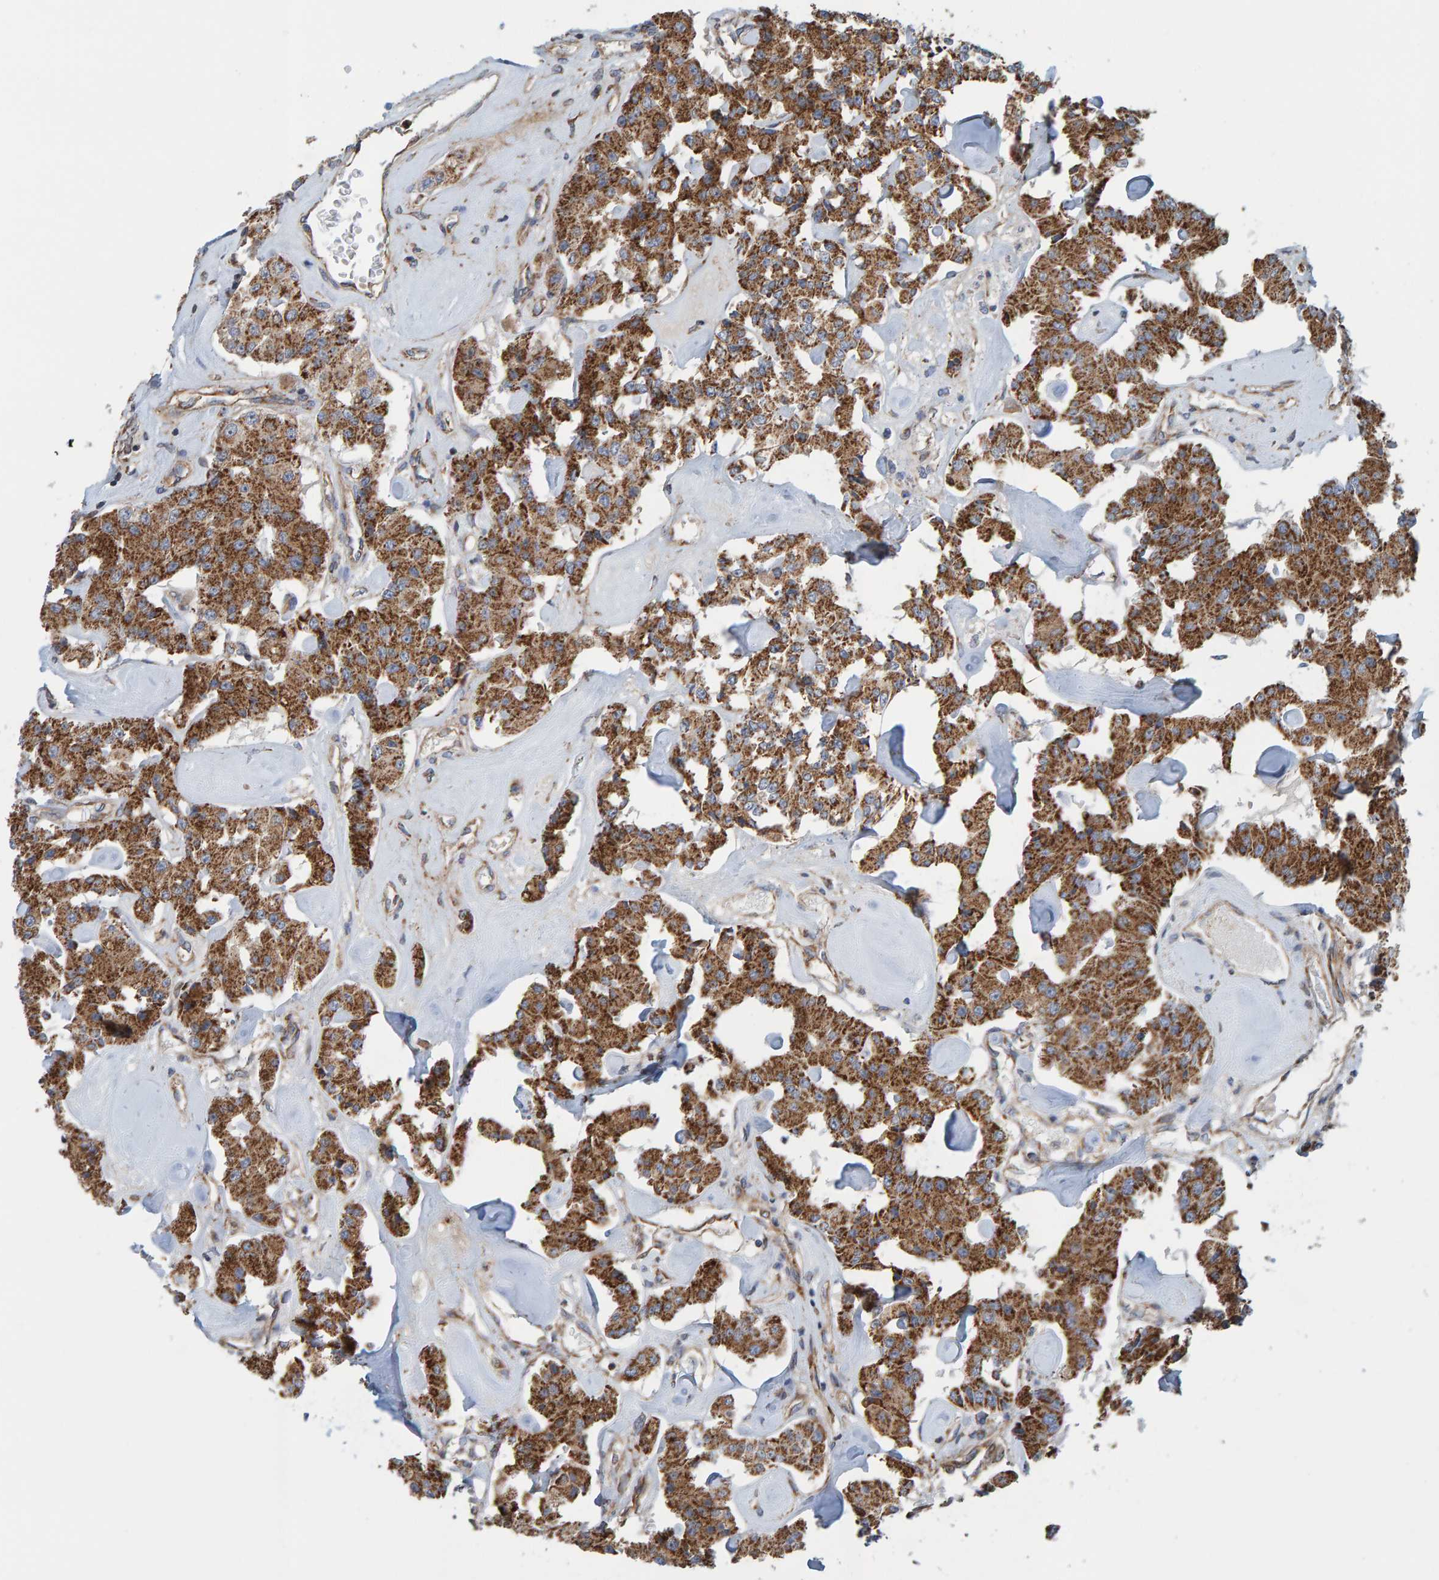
{"staining": {"intensity": "strong", "quantity": ">75%", "location": "cytoplasmic/membranous"}, "tissue": "carcinoid", "cell_type": "Tumor cells", "image_type": "cancer", "snomed": [{"axis": "morphology", "description": "Carcinoid, malignant, NOS"}, {"axis": "topography", "description": "Pancreas"}], "caption": "Immunohistochemical staining of human malignant carcinoid demonstrates high levels of strong cytoplasmic/membranous protein positivity in approximately >75% of tumor cells.", "gene": "MRPL45", "patient": {"sex": "male", "age": 41}}